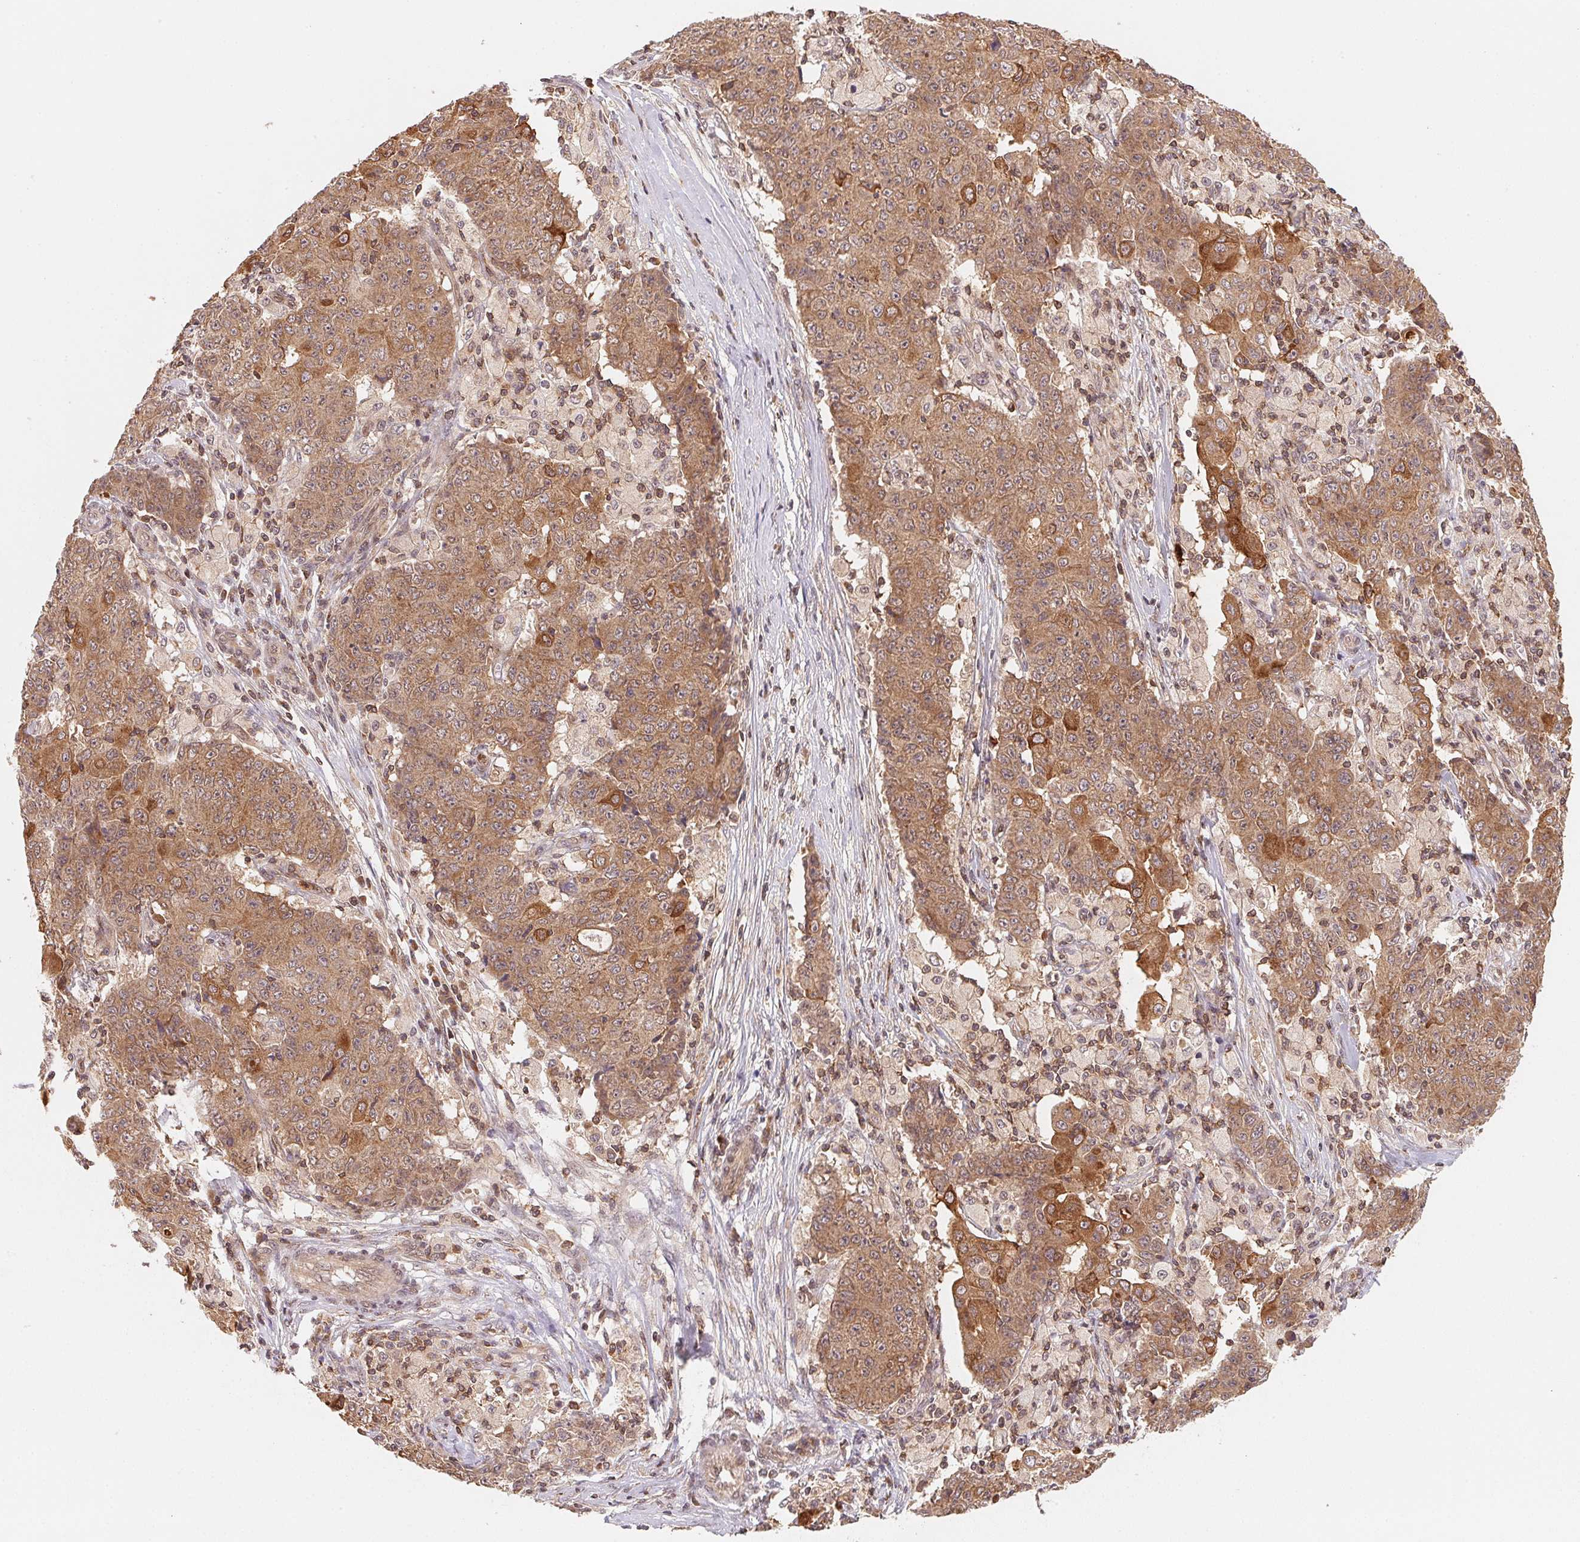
{"staining": {"intensity": "moderate", "quantity": ">75%", "location": "cytoplasmic/membranous,nuclear"}, "tissue": "ovarian cancer", "cell_type": "Tumor cells", "image_type": "cancer", "snomed": [{"axis": "morphology", "description": "Carcinoma, endometroid"}, {"axis": "topography", "description": "Ovary"}], "caption": "This photomicrograph exhibits ovarian endometroid carcinoma stained with IHC to label a protein in brown. The cytoplasmic/membranous and nuclear of tumor cells show moderate positivity for the protein. Nuclei are counter-stained blue.", "gene": "CCDC102B", "patient": {"sex": "female", "age": 42}}